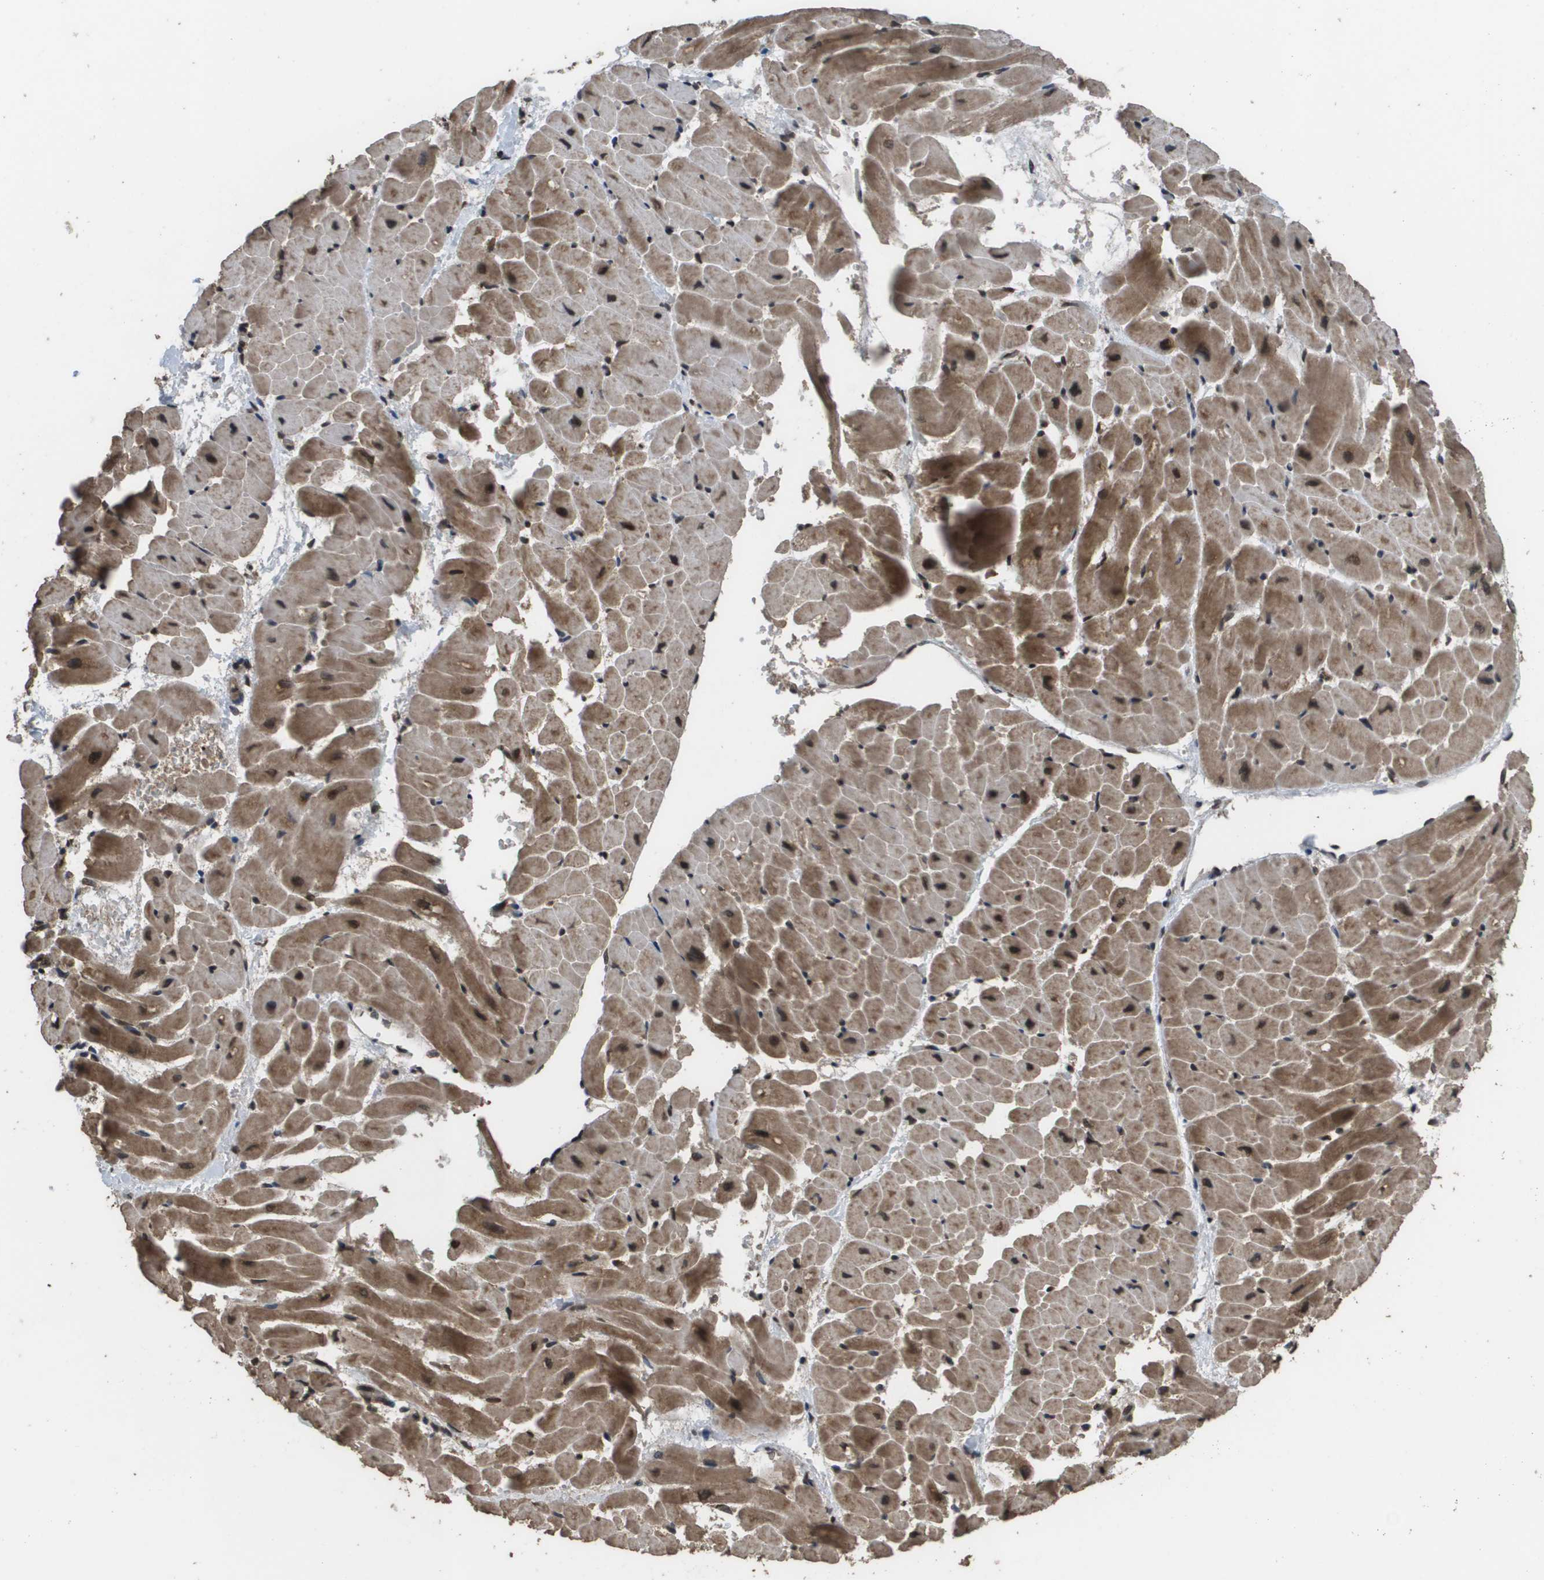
{"staining": {"intensity": "moderate", "quantity": ">75%", "location": "cytoplasmic/membranous,nuclear"}, "tissue": "heart muscle", "cell_type": "Cardiomyocytes", "image_type": "normal", "snomed": [{"axis": "morphology", "description": "Normal tissue, NOS"}, {"axis": "topography", "description": "Heart"}], "caption": "Immunohistochemistry (IHC) (DAB) staining of benign human heart muscle displays moderate cytoplasmic/membranous,nuclear protein expression in about >75% of cardiomyocytes.", "gene": "AXIN2", "patient": {"sex": "male", "age": 45}}